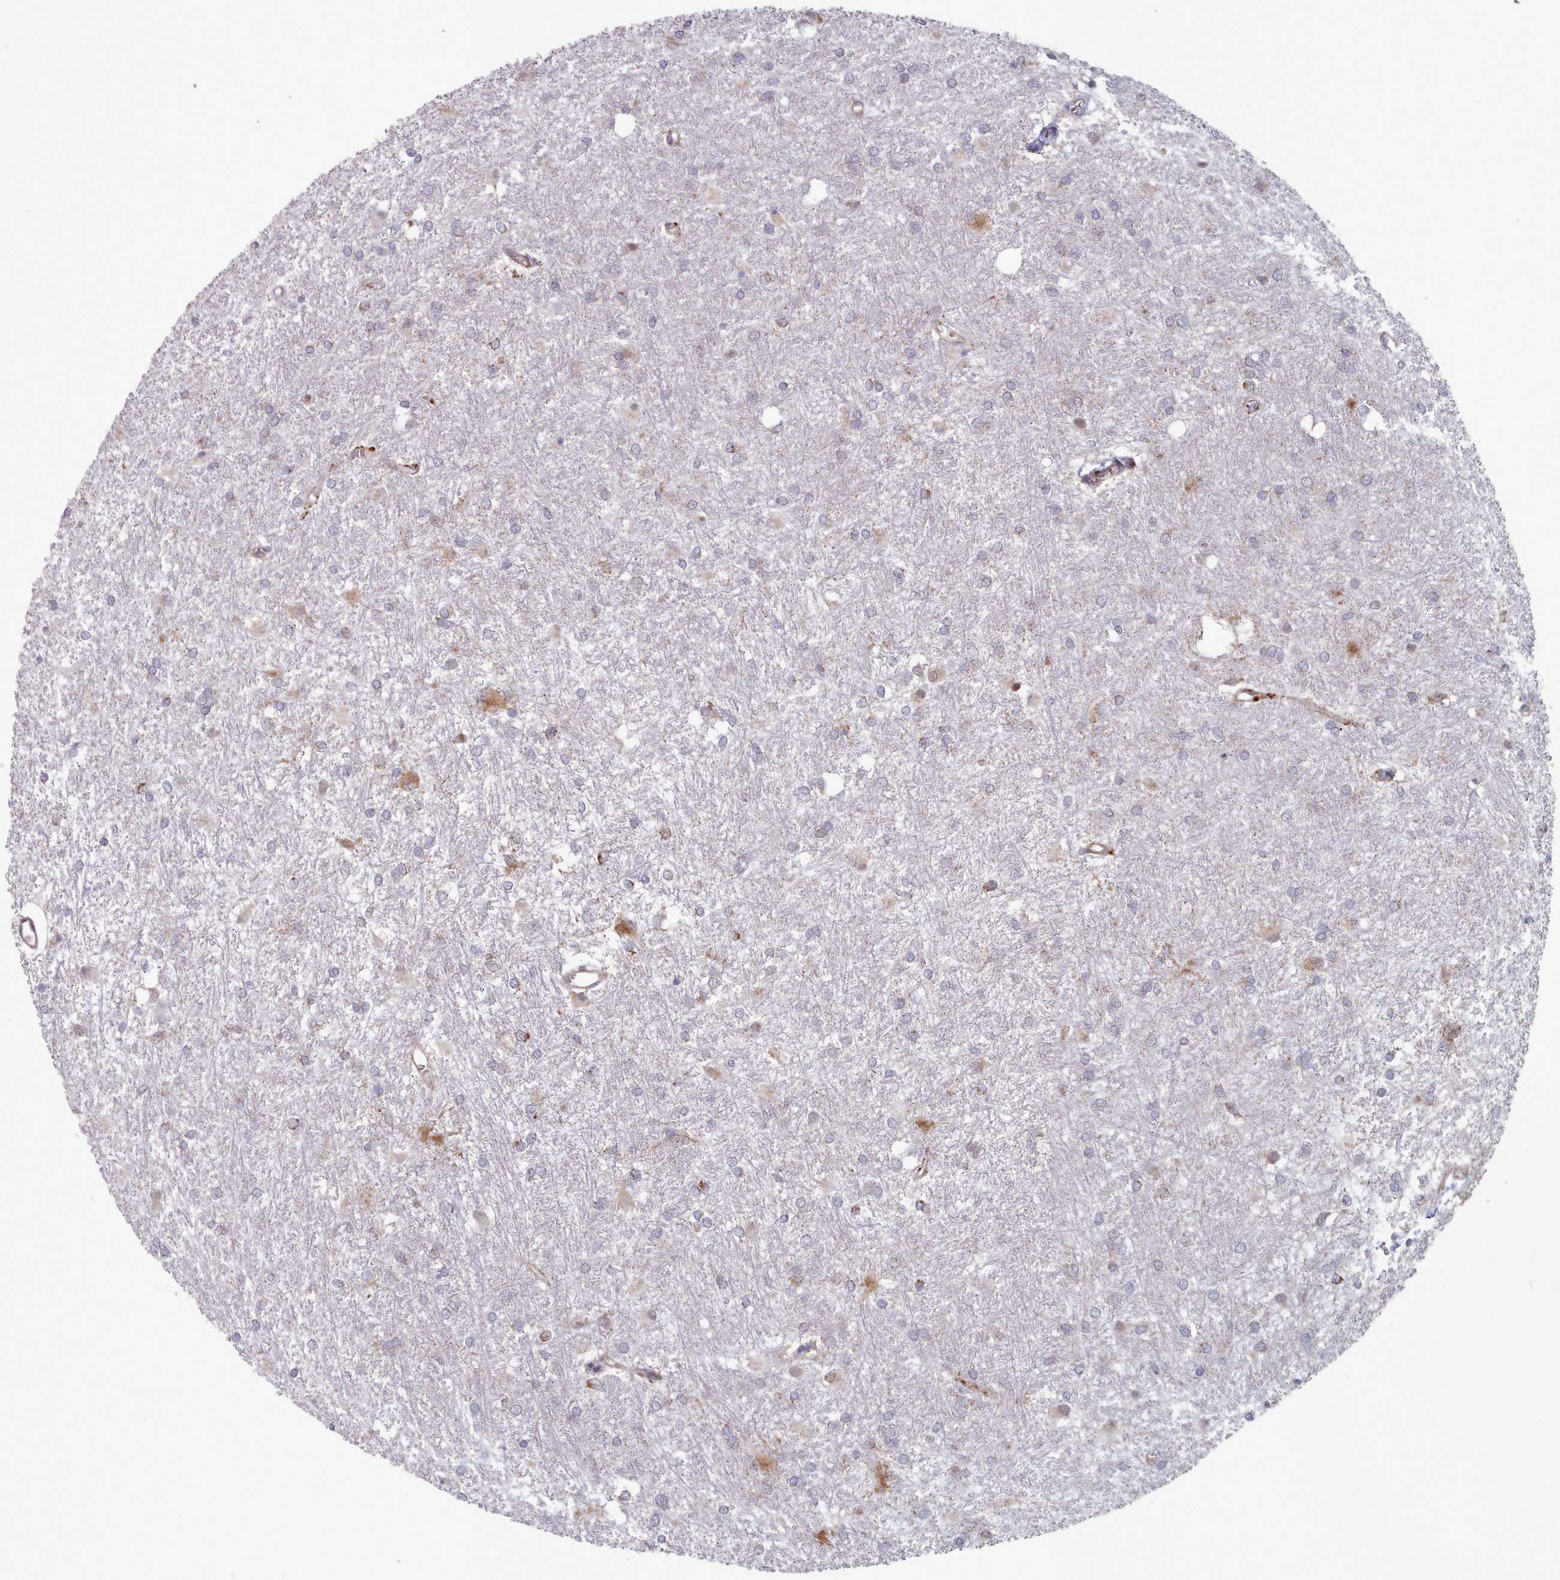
{"staining": {"intensity": "weak", "quantity": "25%-75%", "location": "cytoplasmic/membranous"}, "tissue": "glioma", "cell_type": "Tumor cells", "image_type": "cancer", "snomed": [{"axis": "morphology", "description": "Glioma, malignant, High grade"}, {"axis": "topography", "description": "Brain"}], "caption": "Immunohistochemical staining of human malignant glioma (high-grade) reveals low levels of weak cytoplasmic/membranous staining in about 25%-75% of tumor cells.", "gene": "TRARG1", "patient": {"sex": "female", "age": 50}}